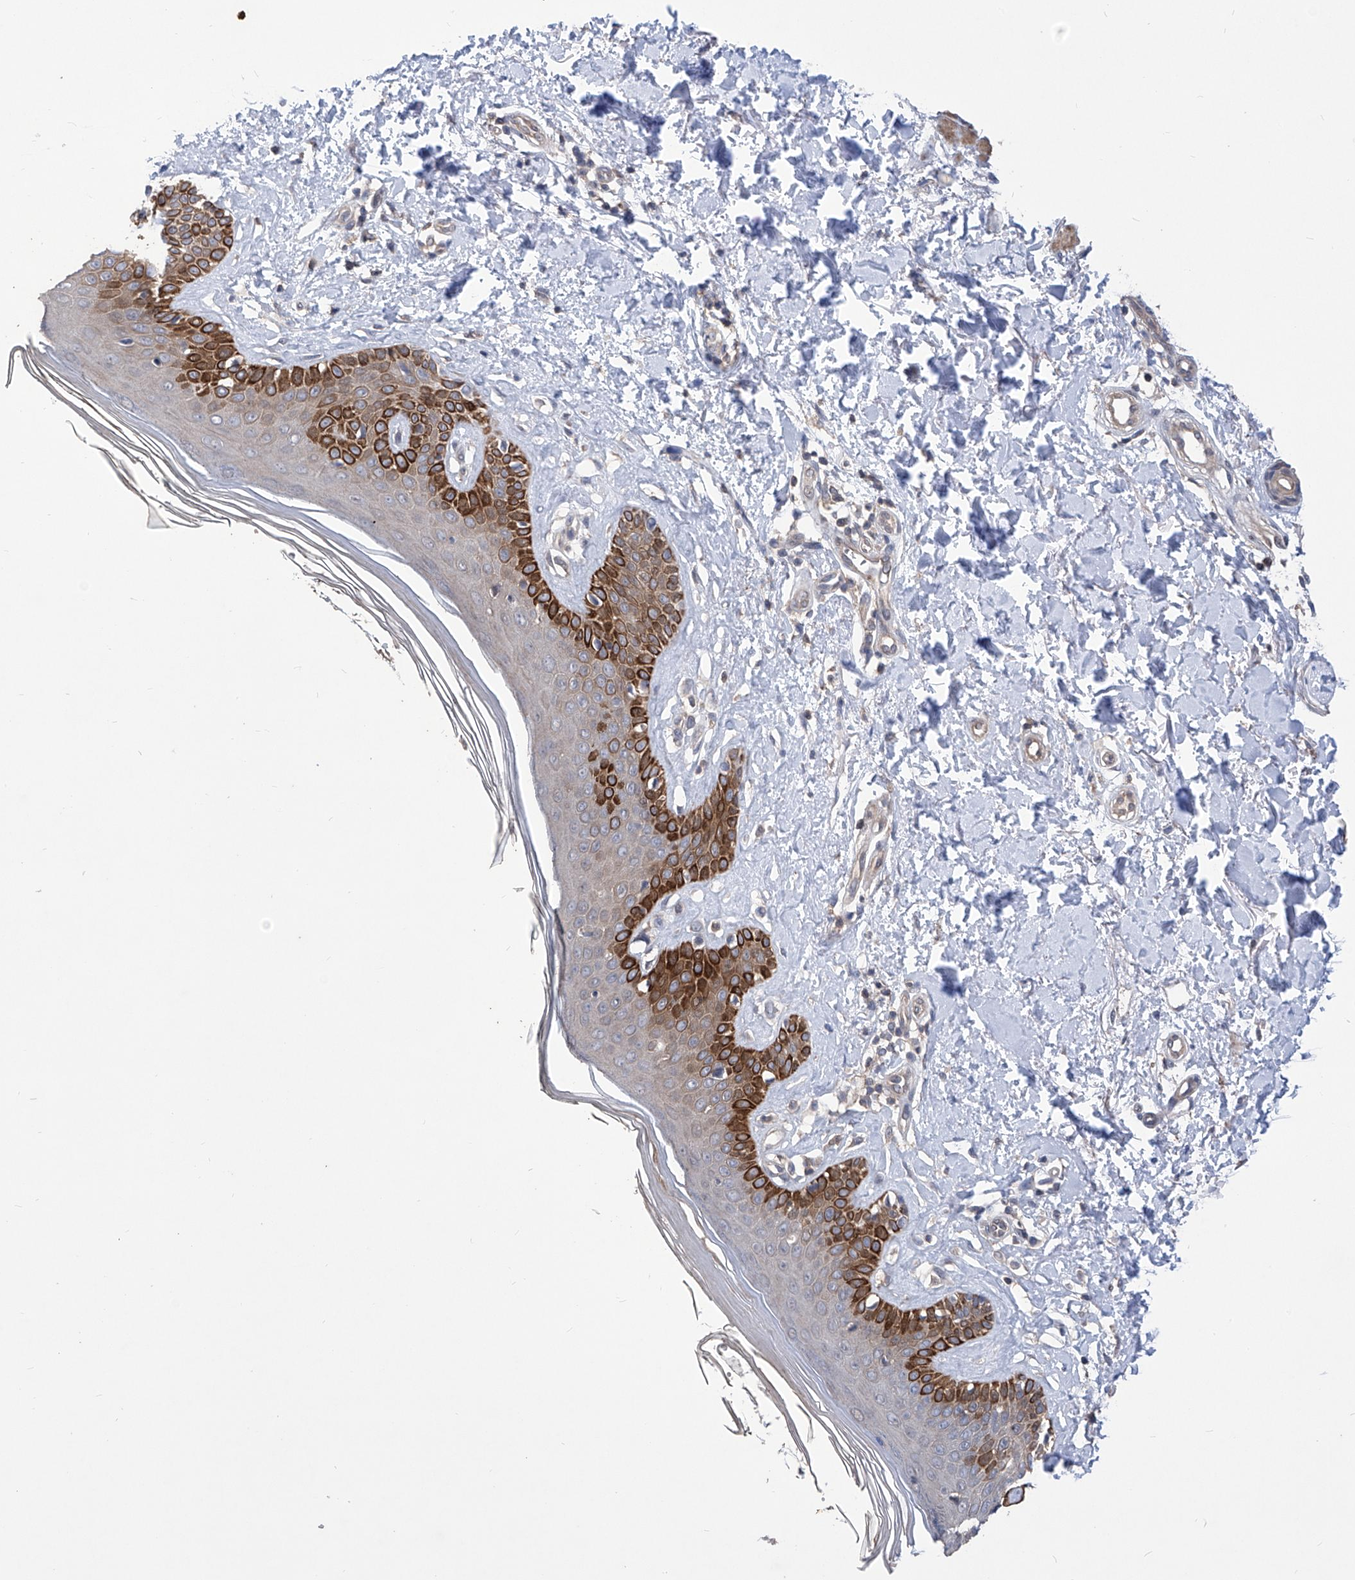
{"staining": {"intensity": "negative", "quantity": "none", "location": "none"}, "tissue": "skin", "cell_type": "Fibroblasts", "image_type": "normal", "snomed": [{"axis": "morphology", "description": "Normal tissue, NOS"}, {"axis": "topography", "description": "Skin"}], "caption": "DAB (3,3'-diaminobenzidine) immunohistochemical staining of normal human skin displays no significant positivity in fibroblasts. (Brightfield microscopy of DAB immunohistochemistry (IHC) at high magnification).", "gene": "KIFC2", "patient": {"sex": "female", "age": 64}}